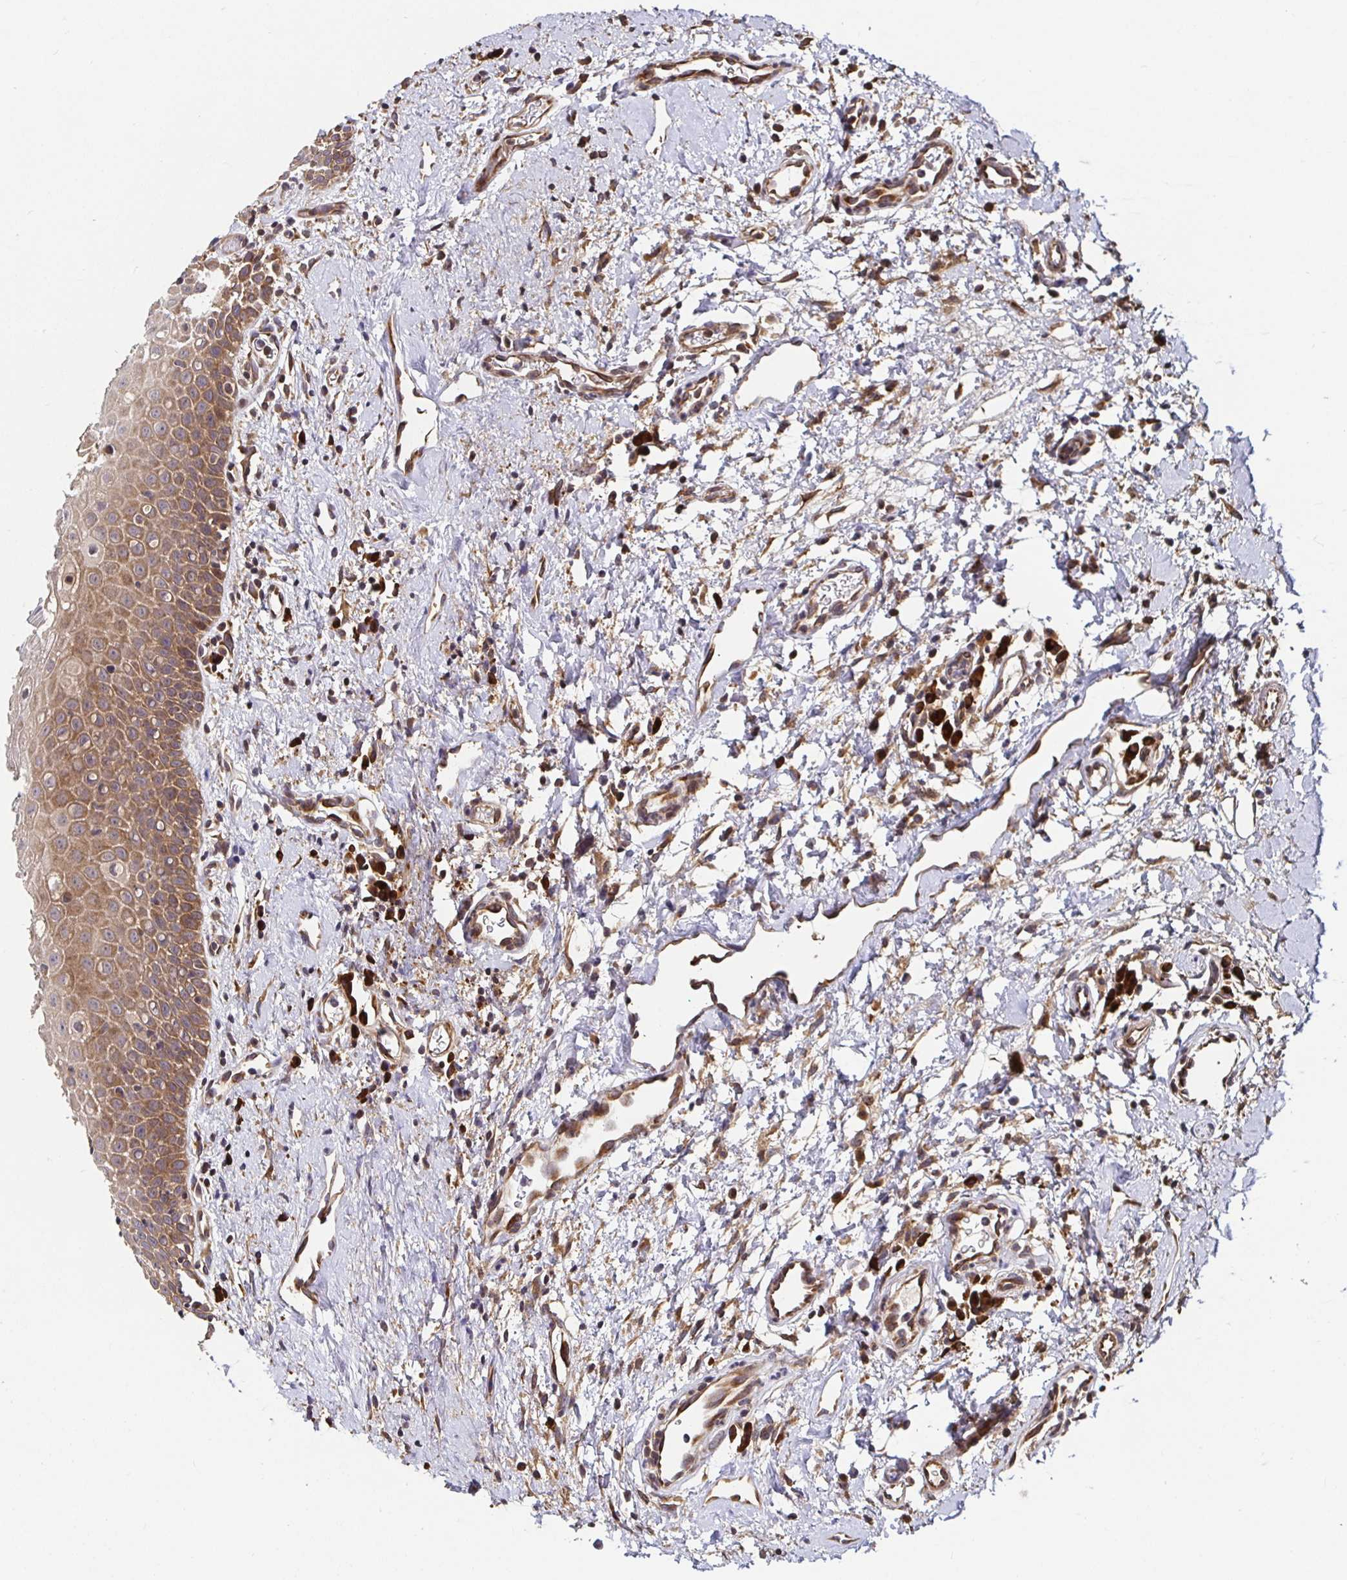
{"staining": {"intensity": "moderate", "quantity": ">75%", "location": "cytoplasmic/membranous"}, "tissue": "oral mucosa", "cell_type": "Squamous epithelial cells", "image_type": "normal", "snomed": [{"axis": "morphology", "description": "Normal tissue, NOS"}, {"axis": "topography", "description": "Oral tissue"}], "caption": "High-power microscopy captured an immunohistochemistry micrograph of benign oral mucosa, revealing moderate cytoplasmic/membranous staining in approximately >75% of squamous epithelial cells.", "gene": "MLST8", "patient": {"sex": "female", "age": 70}}